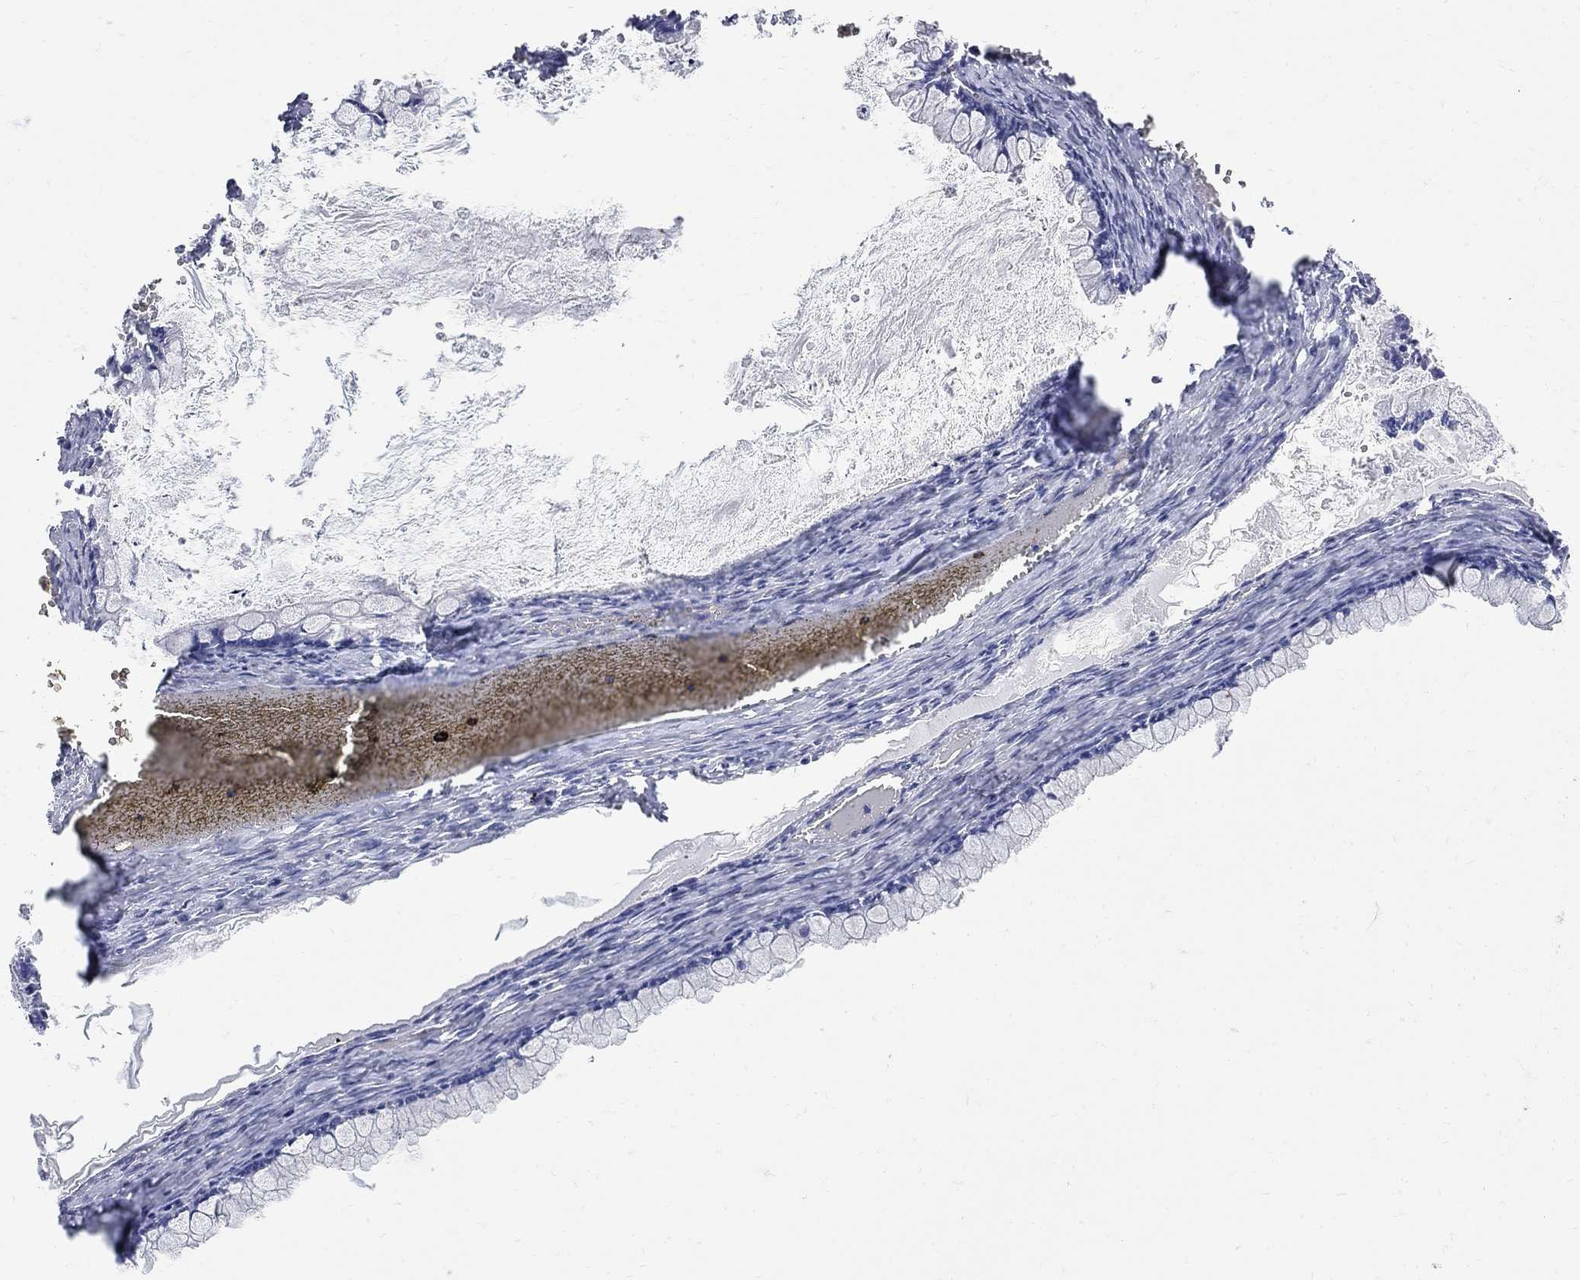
{"staining": {"intensity": "negative", "quantity": "none", "location": "none"}, "tissue": "ovarian cancer", "cell_type": "Tumor cells", "image_type": "cancer", "snomed": [{"axis": "morphology", "description": "Cystadenocarcinoma, mucinous, NOS"}, {"axis": "topography", "description": "Ovary"}], "caption": "An image of human ovarian cancer (mucinous cystadenocarcinoma) is negative for staining in tumor cells.", "gene": "BPIFB1", "patient": {"sex": "female", "age": 67}}